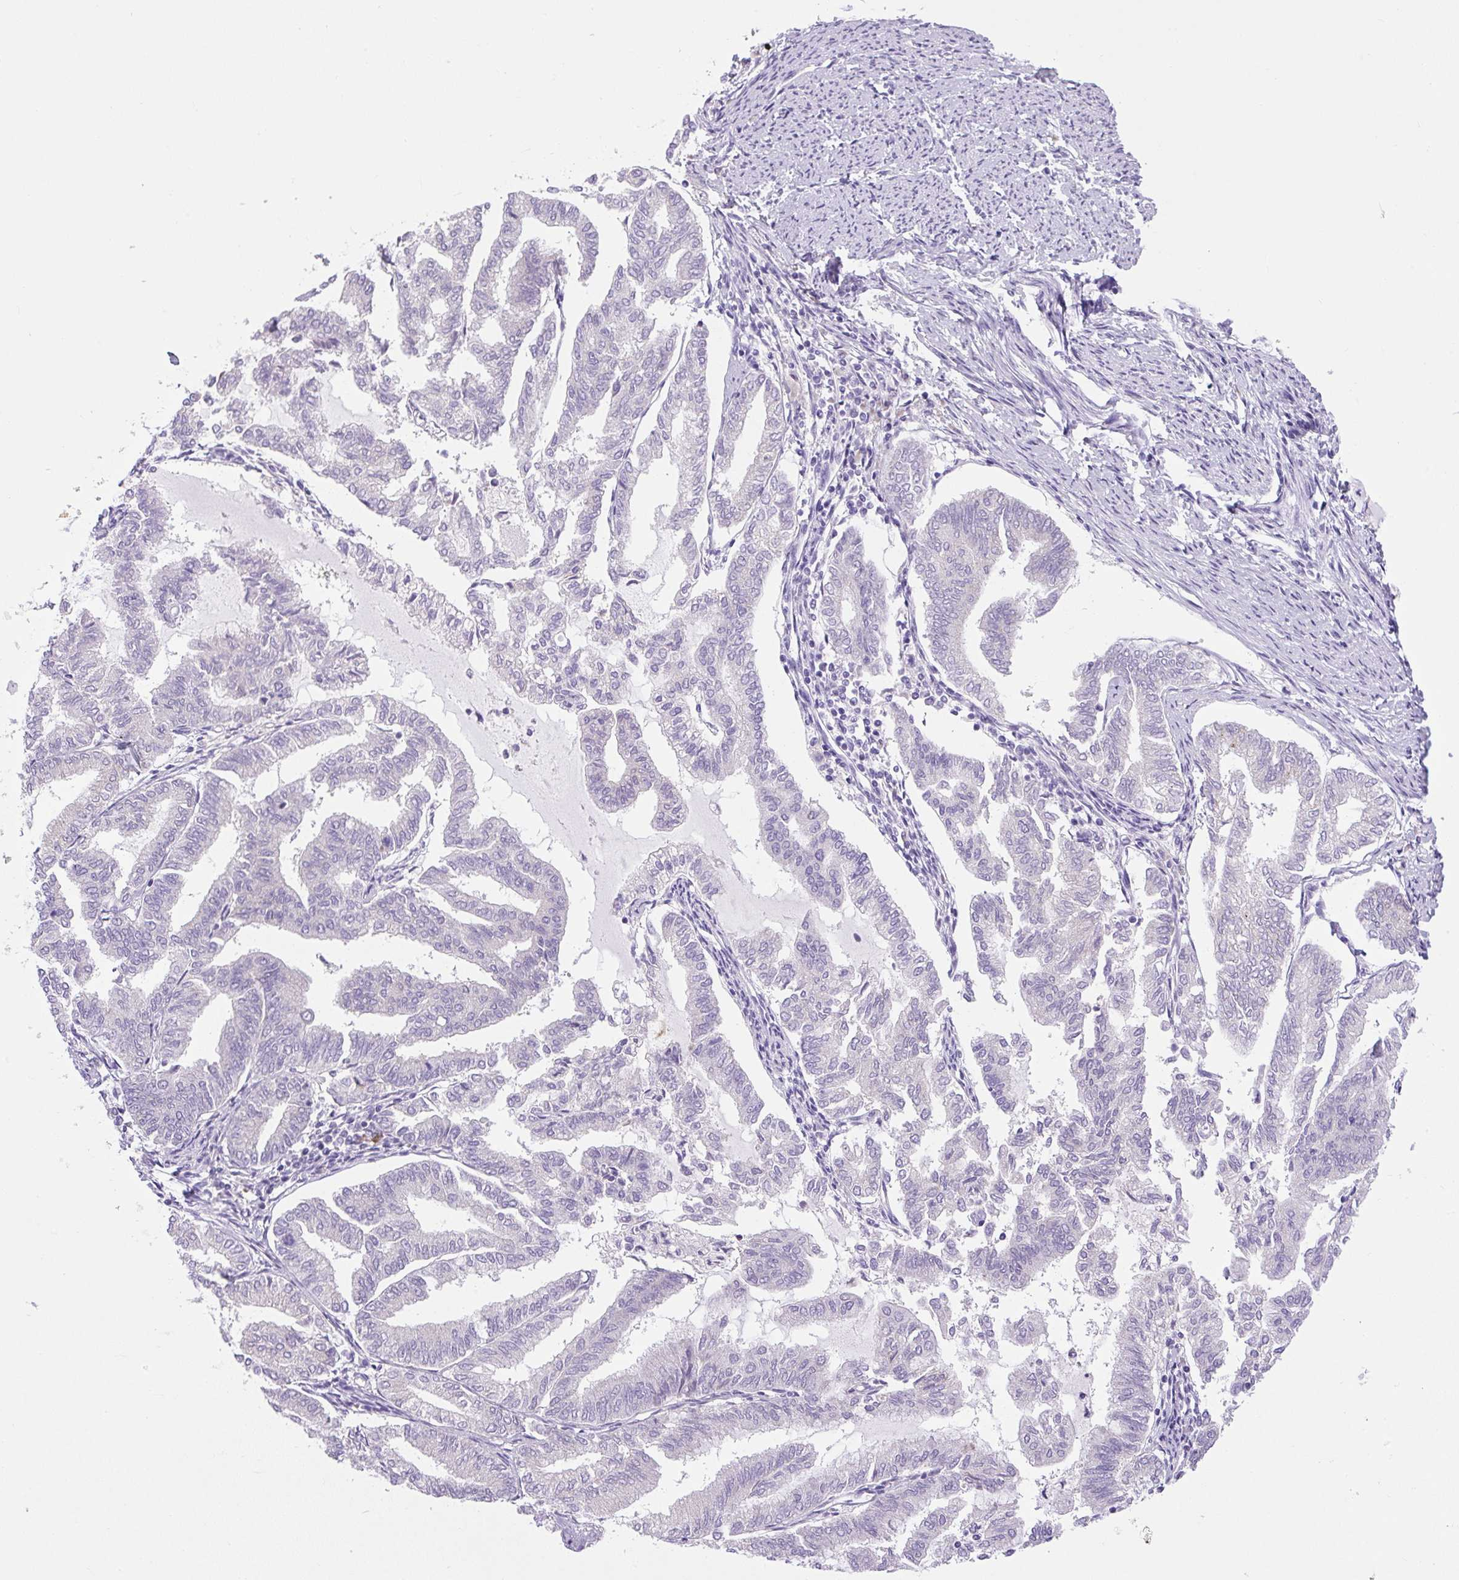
{"staining": {"intensity": "negative", "quantity": "none", "location": "none"}, "tissue": "endometrial cancer", "cell_type": "Tumor cells", "image_type": "cancer", "snomed": [{"axis": "morphology", "description": "Adenocarcinoma, NOS"}, {"axis": "topography", "description": "Endometrium"}], "caption": "This is an IHC micrograph of adenocarcinoma (endometrial). There is no positivity in tumor cells.", "gene": "SCO2", "patient": {"sex": "female", "age": 79}}